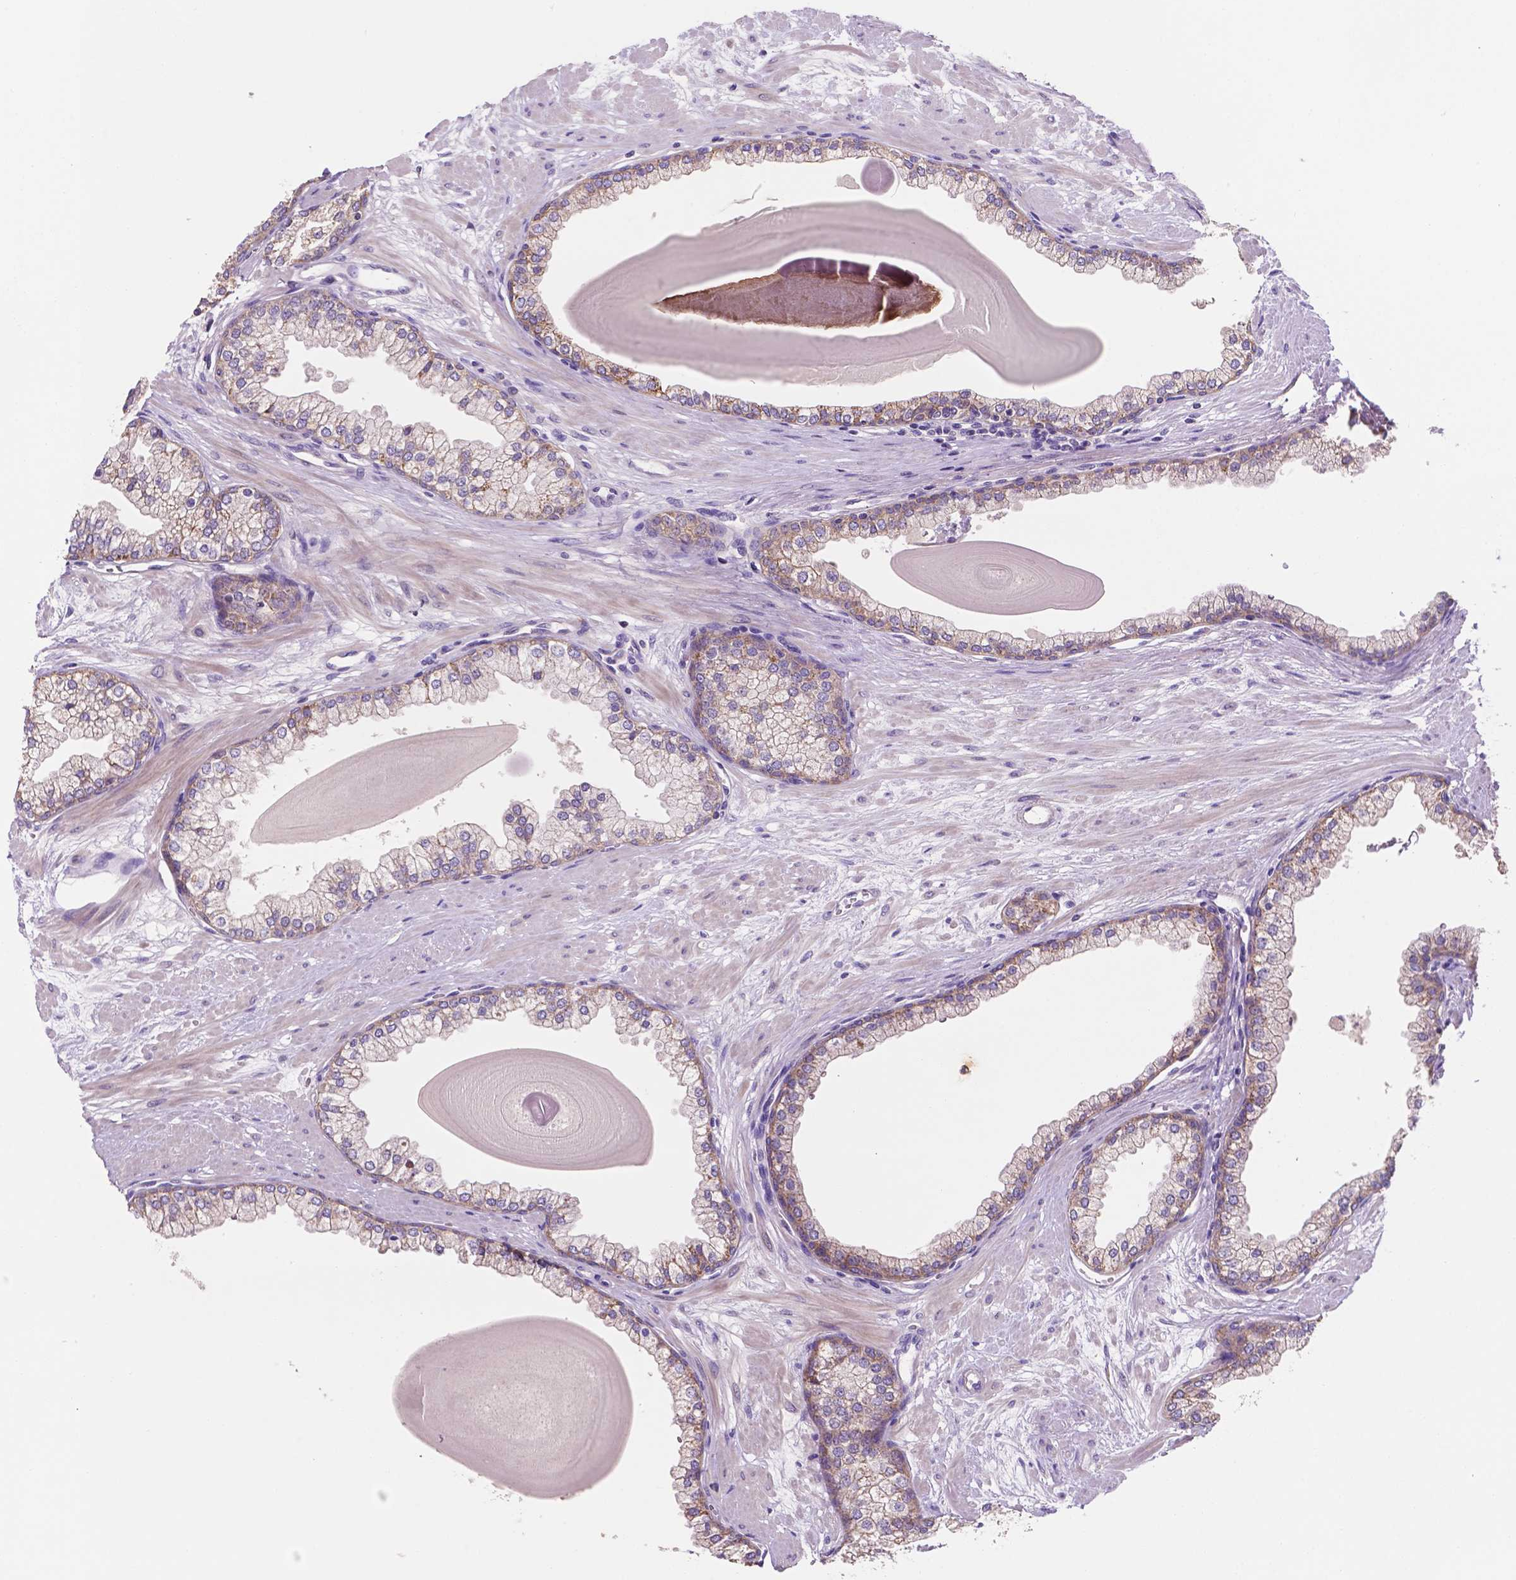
{"staining": {"intensity": "weak", "quantity": "25%-75%", "location": "cytoplasmic/membranous"}, "tissue": "prostate", "cell_type": "Glandular cells", "image_type": "normal", "snomed": [{"axis": "morphology", "description": "Normal tissue, NOS"}, {"axis": "topography", "description": "Prostate"}, {"axis": "topography", "description": "Peripheral nerve tissue"}], "caption": "IHC photomicrograph of benign human prostate stained for a protein (brown), which displays low levels of weak cytoplasmic/membranous expression in about 25%-75% of glandular cells.", "gene": "MKRN2OS", "patient": {"sex": "male", "age": 61}}